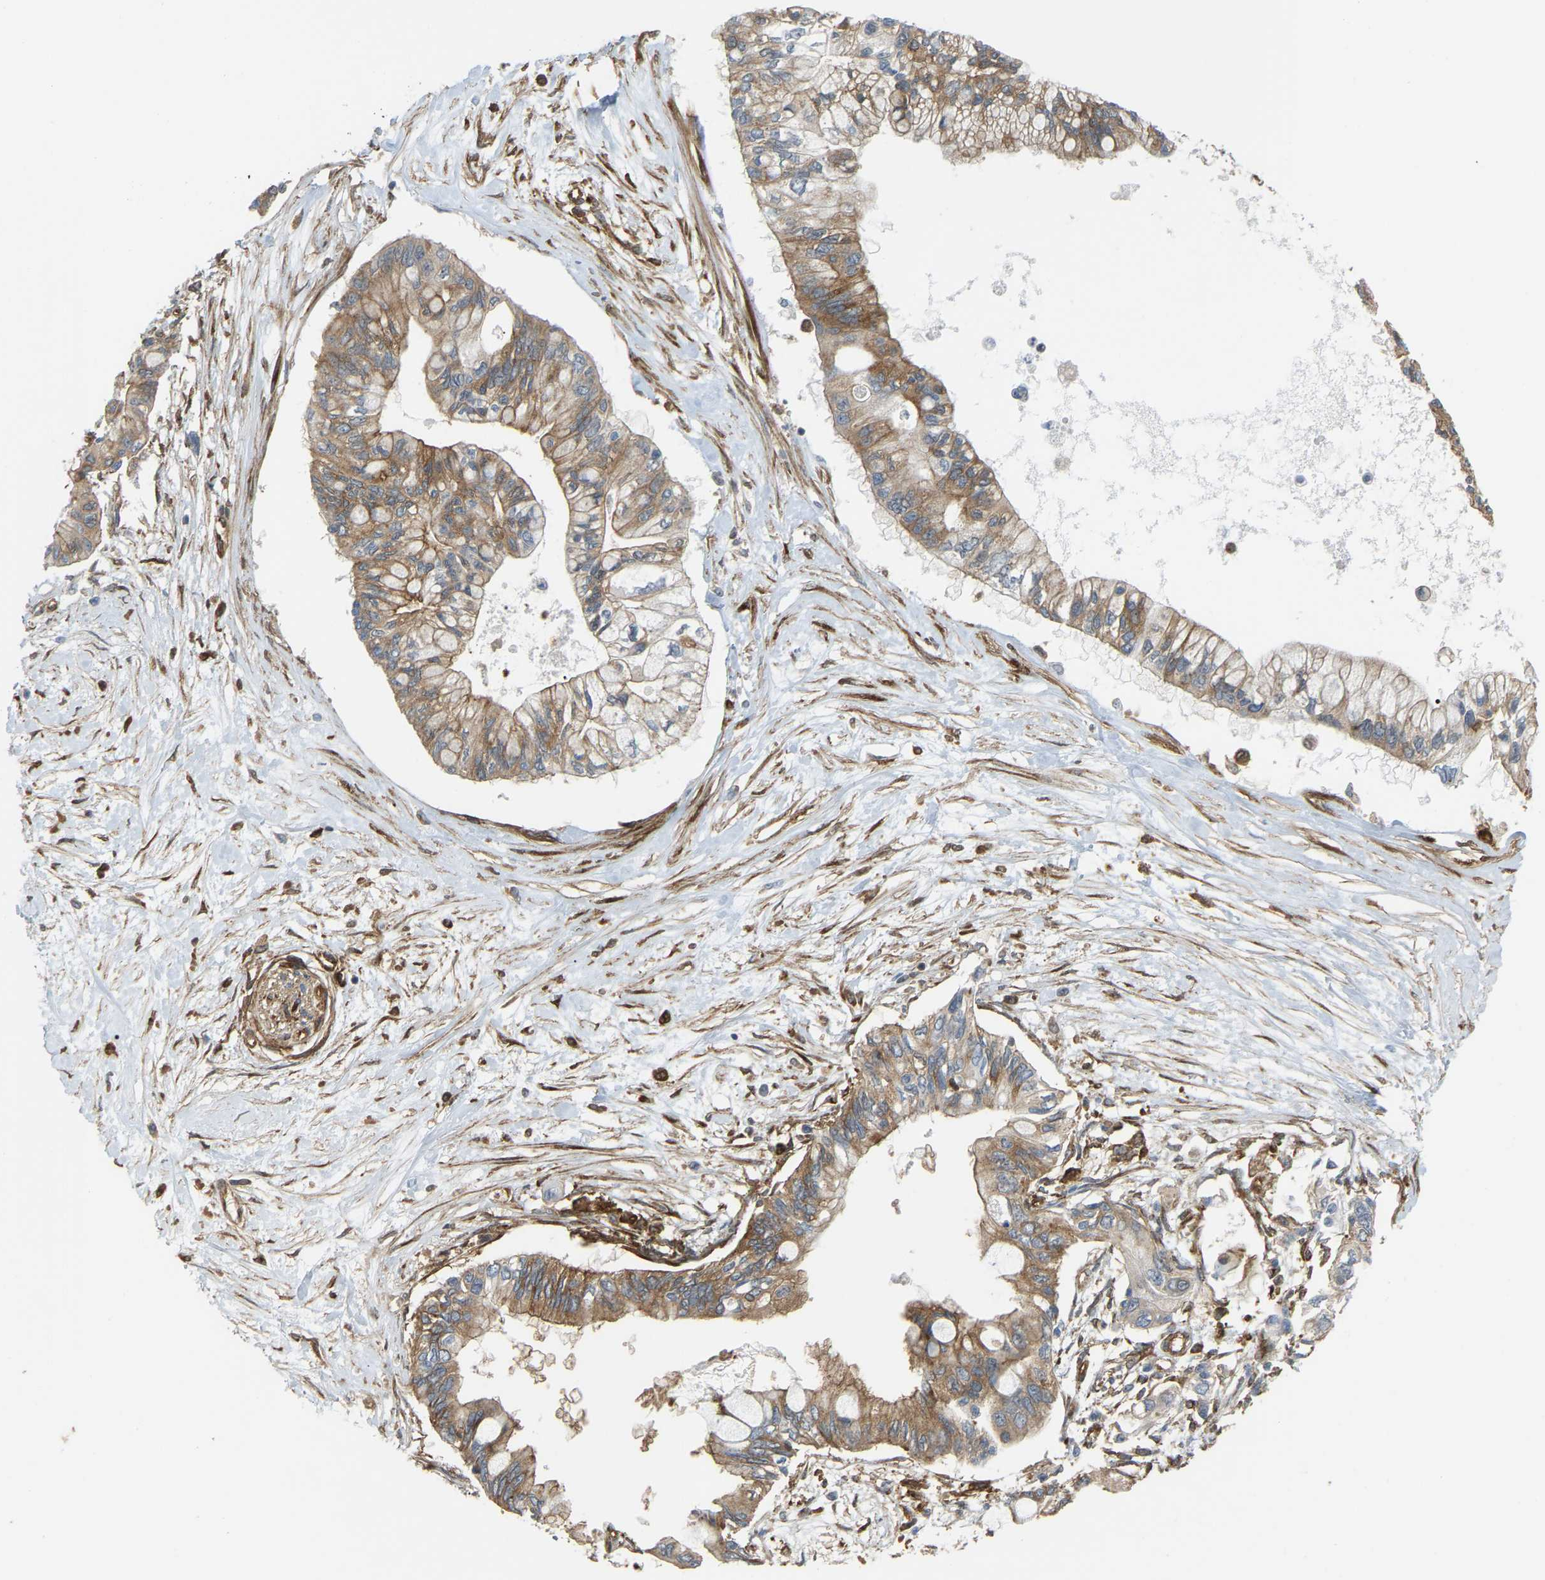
{"staining": {"intensity": "moderate", "quantity": ">75%", "location": "cytoplasmic/membranous"}, "tissue": "pancreatic cancer", "cell_type": "Tumor cells", "image_type": "cancer", "snomed": [{"axis": "morphology", "description": "Adenocarcinoma, NOS"}, {"axis": "topography", "description": "Pancreas"}], "caption": "IHC of human pancreatic cancer (adenocarcinoma) exhibits medium levels of moderate cytoplasmic/membranous expression in about >75% of tumor cells. The staining was performed using DAB, with brown indicating positive protein expression. Nuclei are stained blue with hematoxylin.", "gene": "PICALM", "patient": {"sex": "female", "age": 77}}